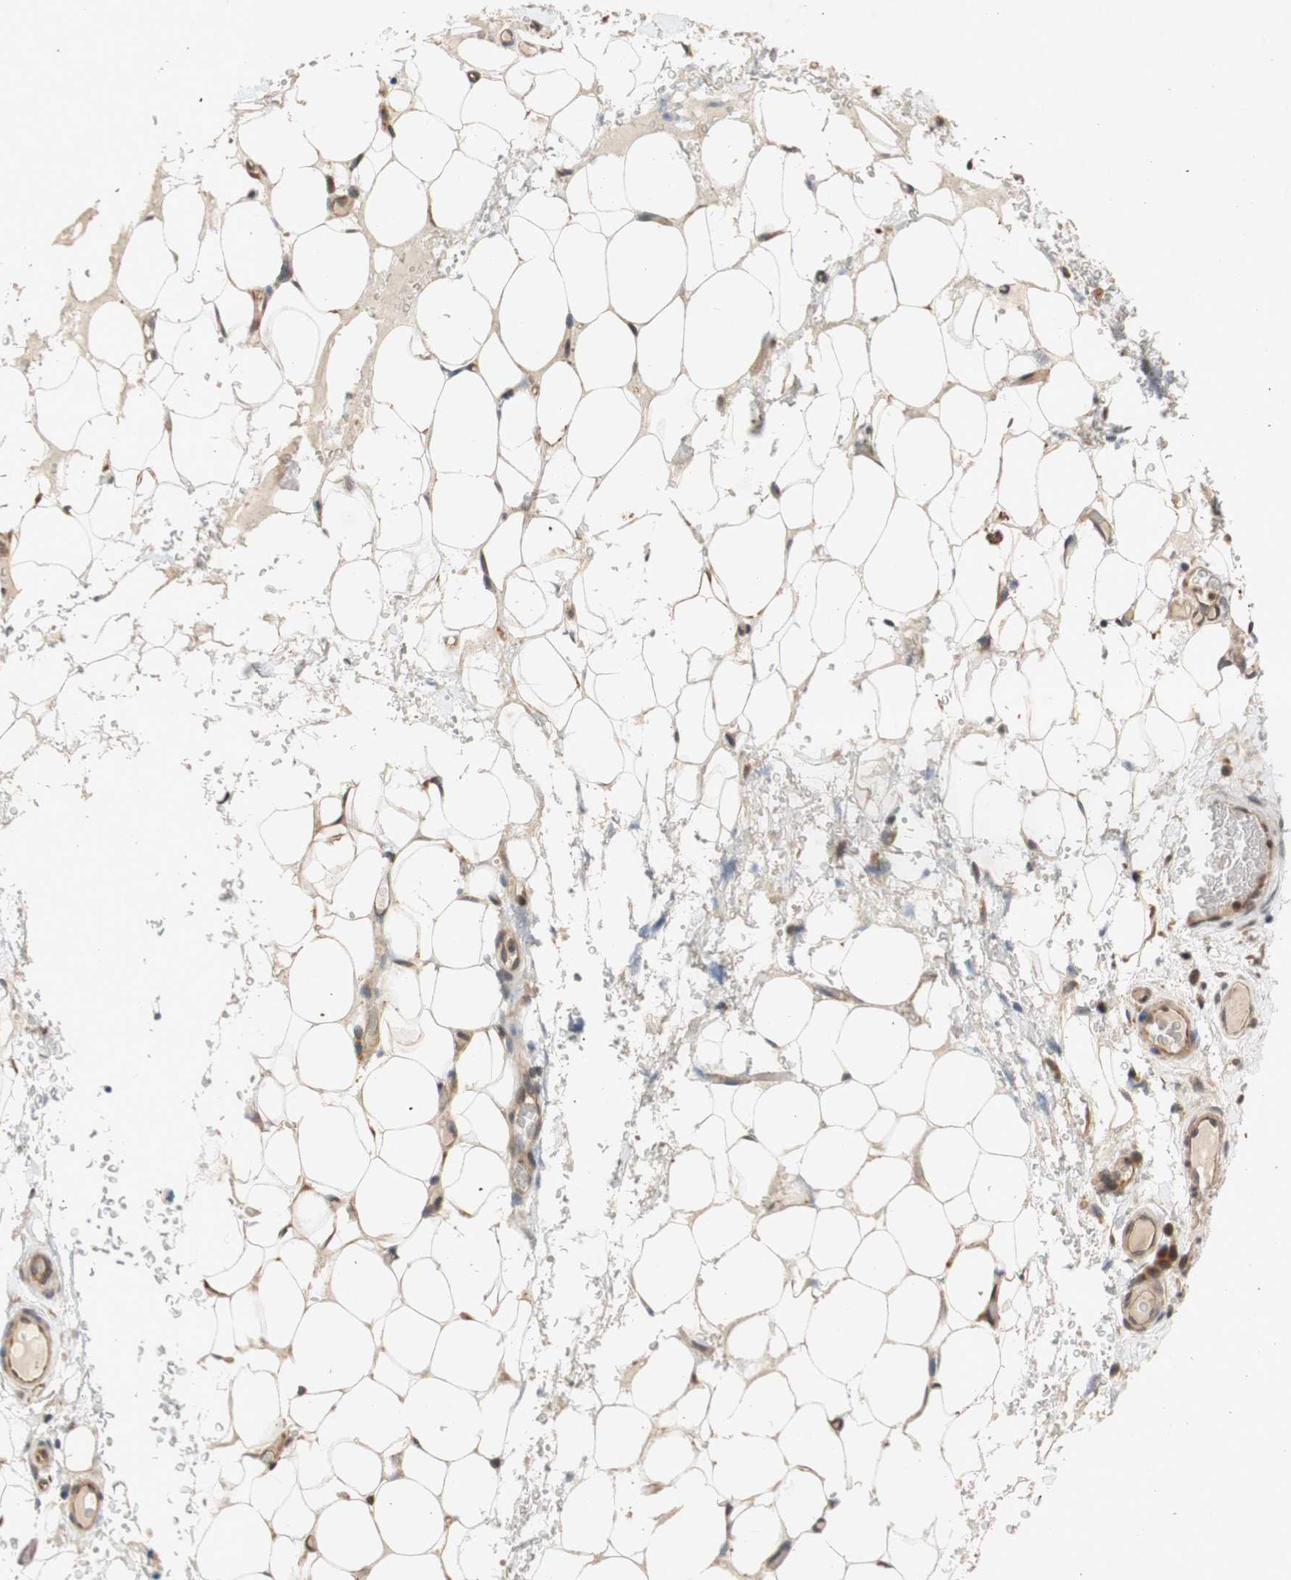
{"staining": {"intensity": "moderate", "quantity": ">75%", "location": "cytoplasmic/membranous,nuclear"}, "tissue": "adipose tissue", "cell_type": "Adipocytes", "image_type": "normal", "snomed": [{"axis": "morphology", "description": "Normal tissue, NOS"}, {"axis": "morphology", "description": "Adenocarcinoma, NOS"}, {"axis": "topography", "description": "Esophagus"}], "caption": "Adipose tissue stained with a brown dye displays moderate cytoplasmic/membranous,nuclear positive positivity in approximately >75% of adipocytes.", "gene": "PIN1", "patient": {"sex": "male", "age": 62}}